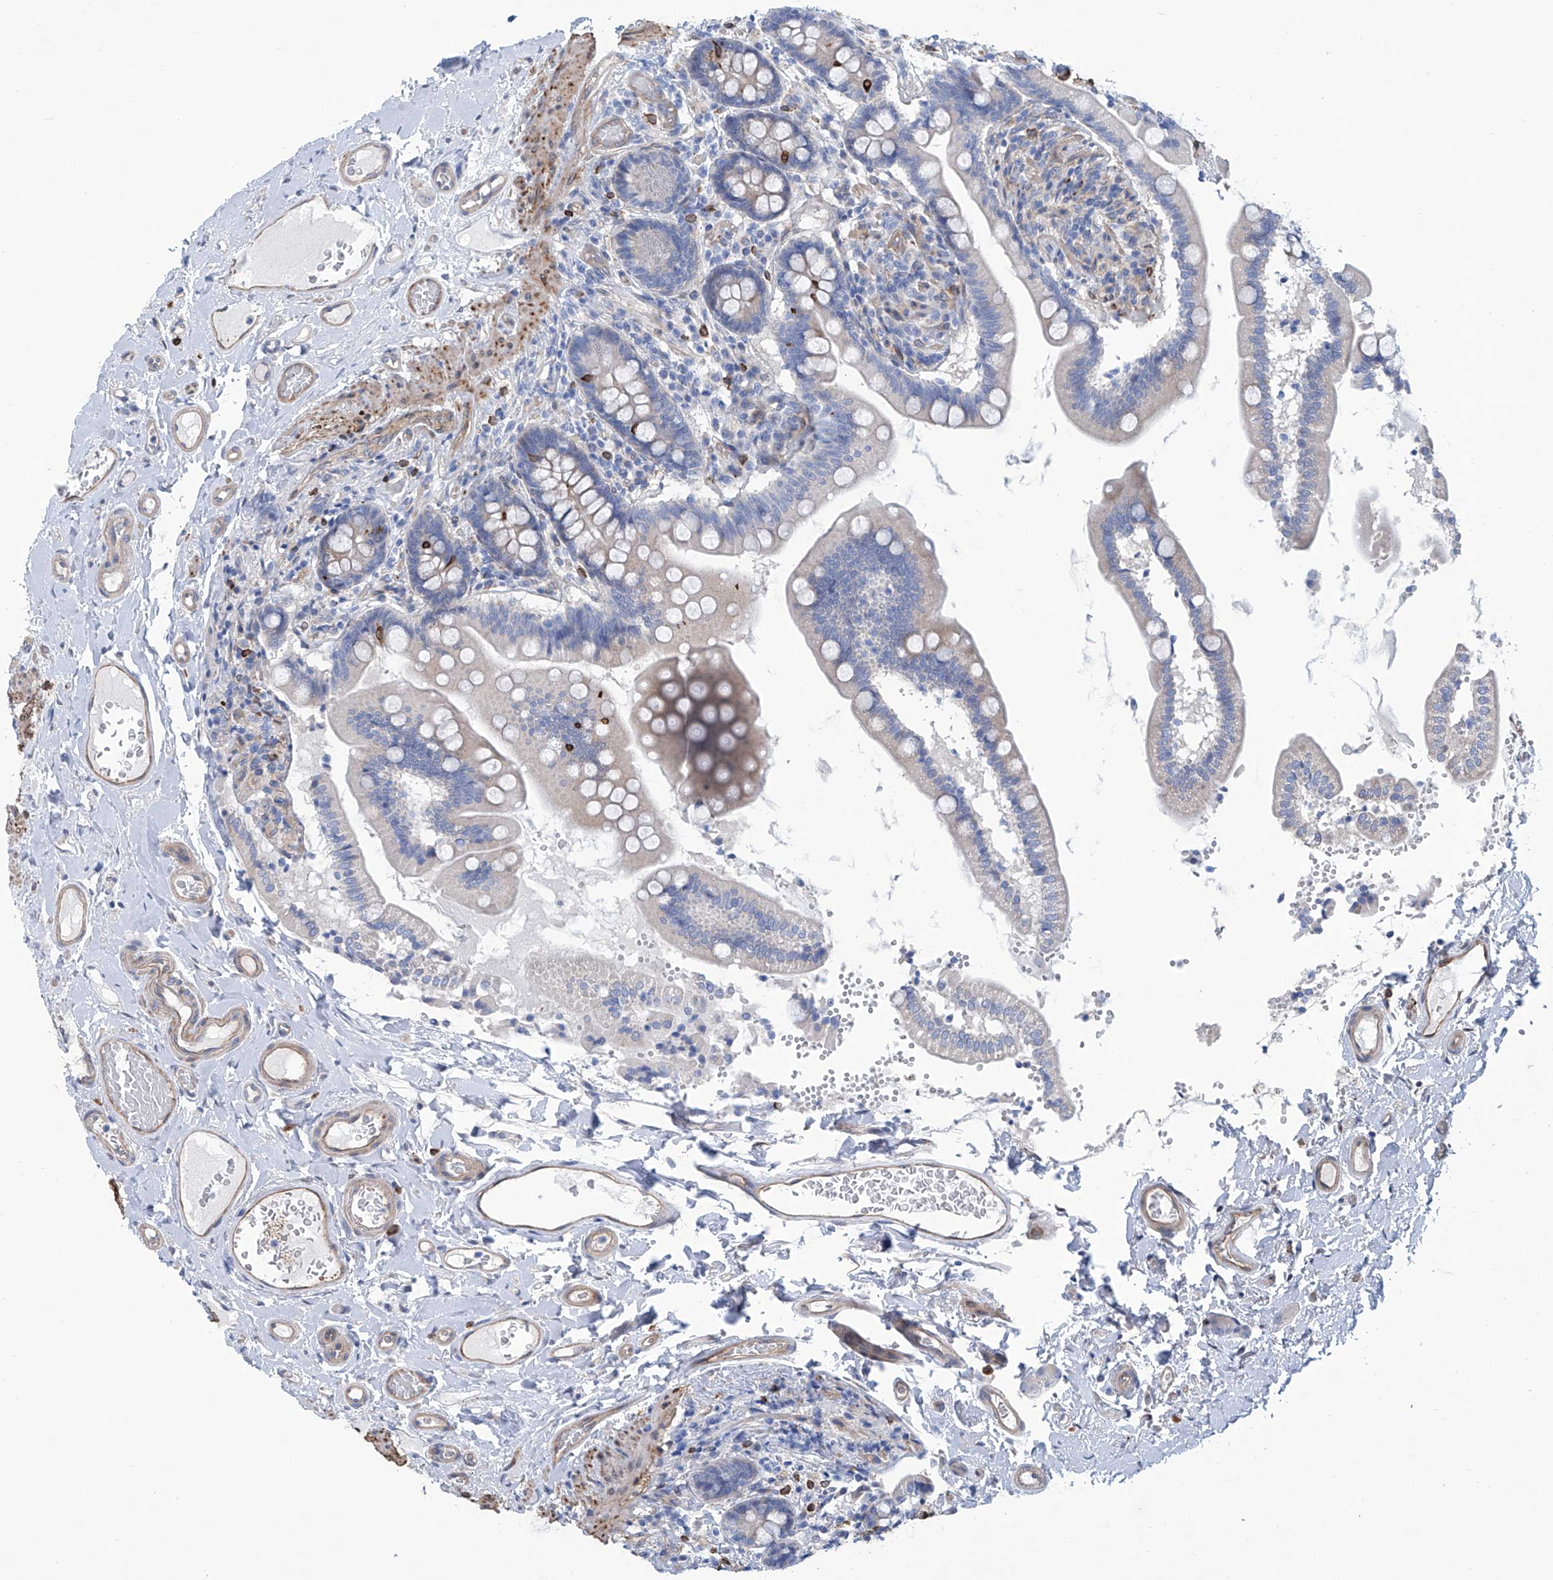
{"staining": {"intensity": "negative", "quantity": "none", "location": "none"}, "tissue": "small intestine", "cell_type": "Glandular cells", "image_type": "normal", "snomed": [{"axis": "morphology", "description": "Normal tissue, NOS"}, {"axis": "topography", "description": "Small intestine"}], "caption": "This is a image of IHC staining of benign small intestine, which shows no positivity in glandular cells. Brightfield microscopy of IHC stained with DAB (brown) and hematoxylin (blue), captured at high magnification.", "gene": "TNN", "patient": {"sex": "female", "age": 64}}